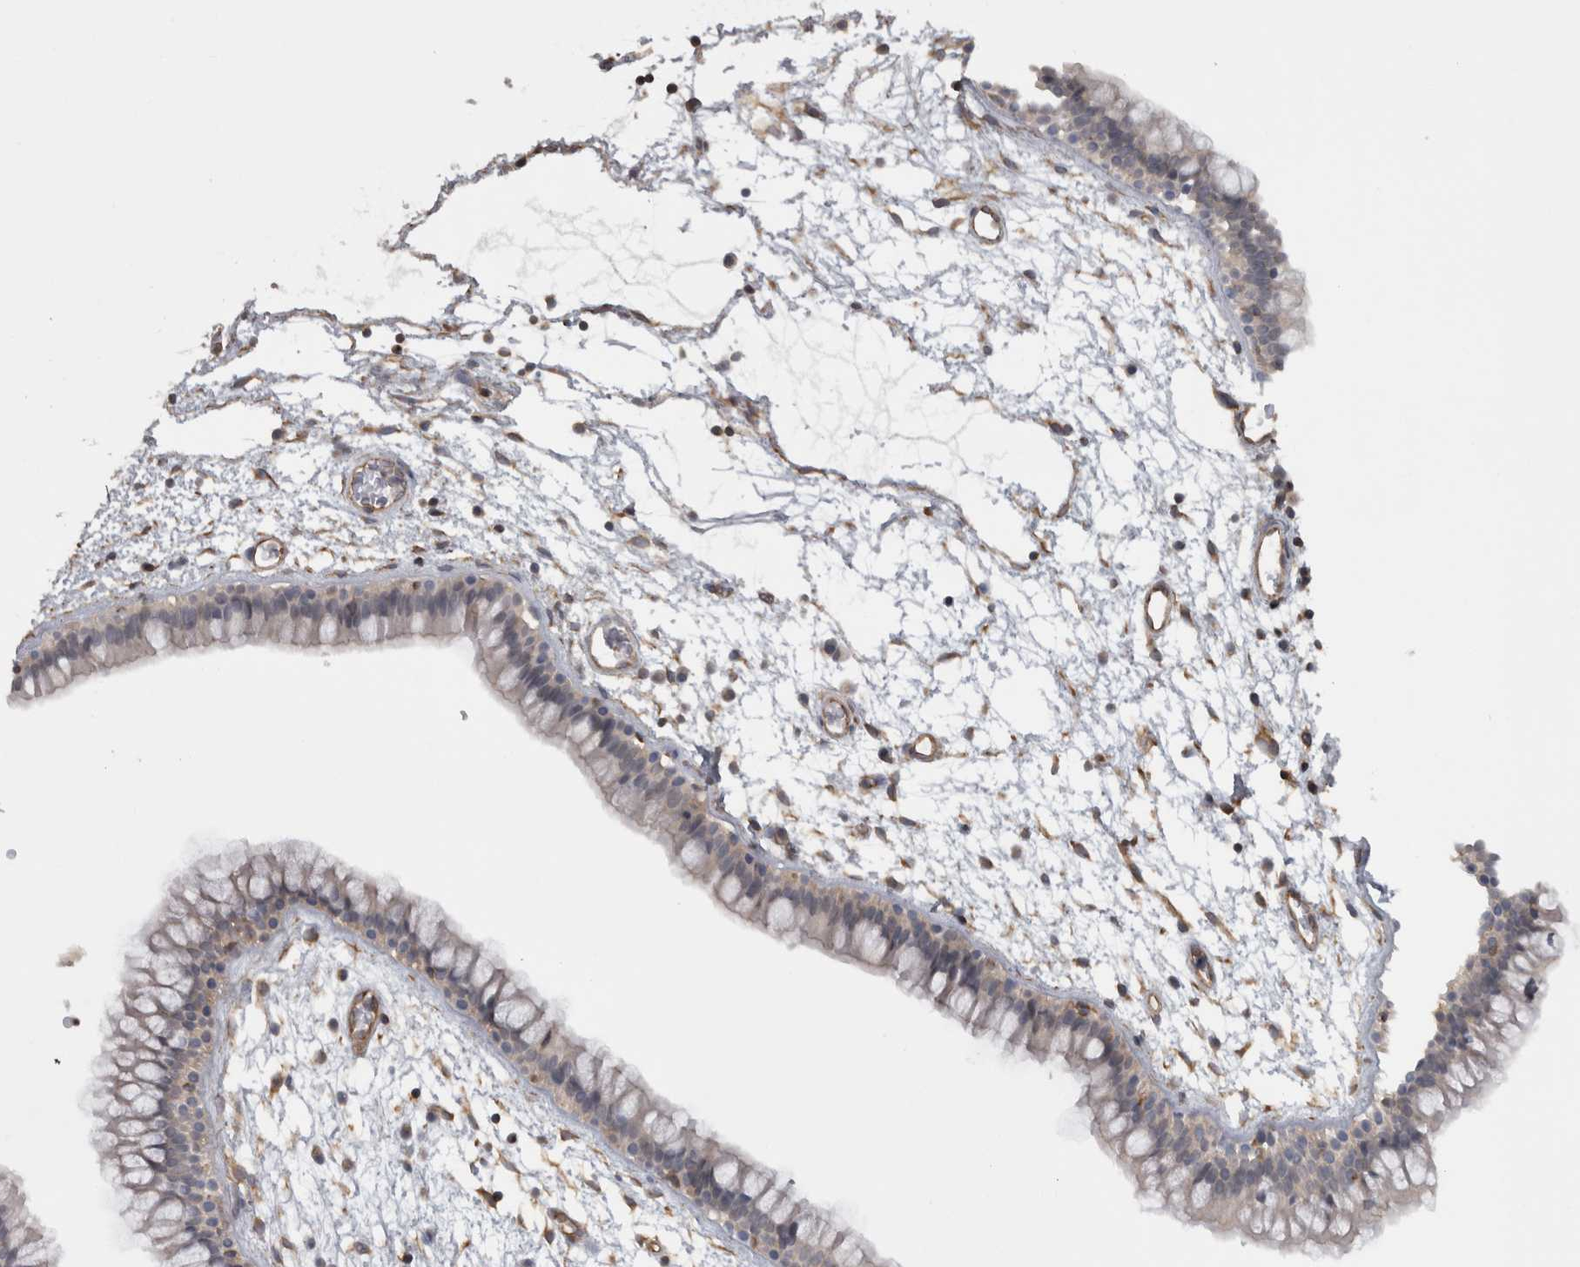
{"staining": {"intensity": "weak", "quantity": "25%-75%", "location": "cytoplasmic/membranous"}, "tissue": "nasopharynx", "cell_type": "Respiratory epithelial cells", "image_type": "normal", "snomed": [{"axis": "morphology", "description": "Normal tissue, NOS"}, {"axis": "morphology", "description": "Inflammation, NOS"}, {"axis": "topography", "description": "Nasopharynx"}], "caption": "Immunohistochemistry (IHC) of unremarkable human nasopharynx demonstrates low levels of weak cytoplasmic/membranous staining in approximately 25%-75% of respiratory epithelial cells.", "gene": "PPP1R12B", "patient": {"sex": "male", "age": 48}}